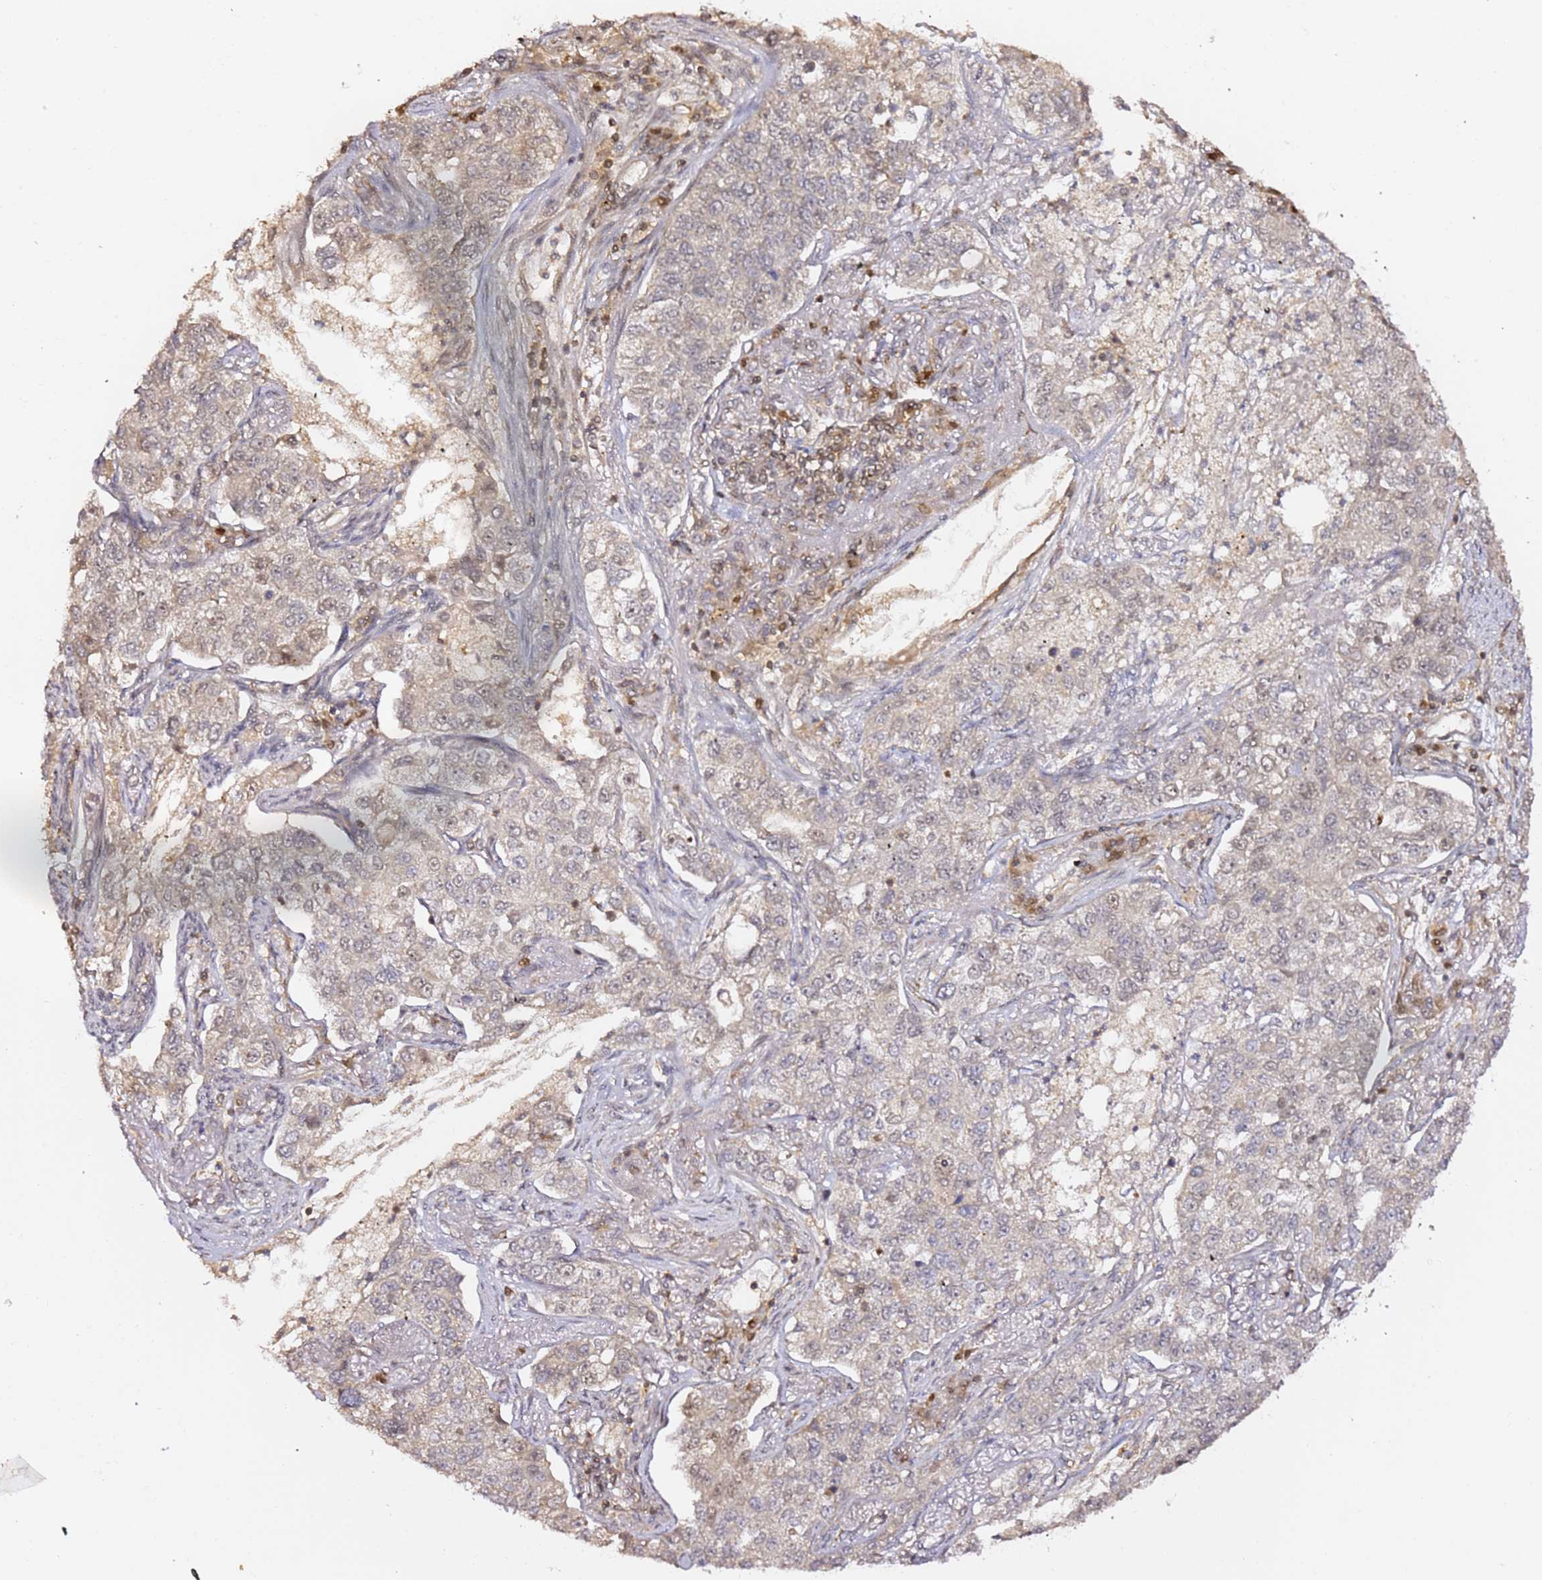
{"staining": {"intensity": "weak", "quantity": "<25%", "location": "cytoplasmic/membranous"}, "tissue": "lung cancer", "cell_type": "Tumor cells", "image_type": "cancer", "snomed": [{"axis": "morphology", "description": "Adenocarcinoma, NOS"}, {"axis": "topography", "description": "Lung"}], "caption": "Lung cancer (adenocarcinoma) was stained to show a protein in brown. There is no significant positivity in tumor cells.", "gene": "OR5V1", "patient": {"sex": "male", "age": 49}}